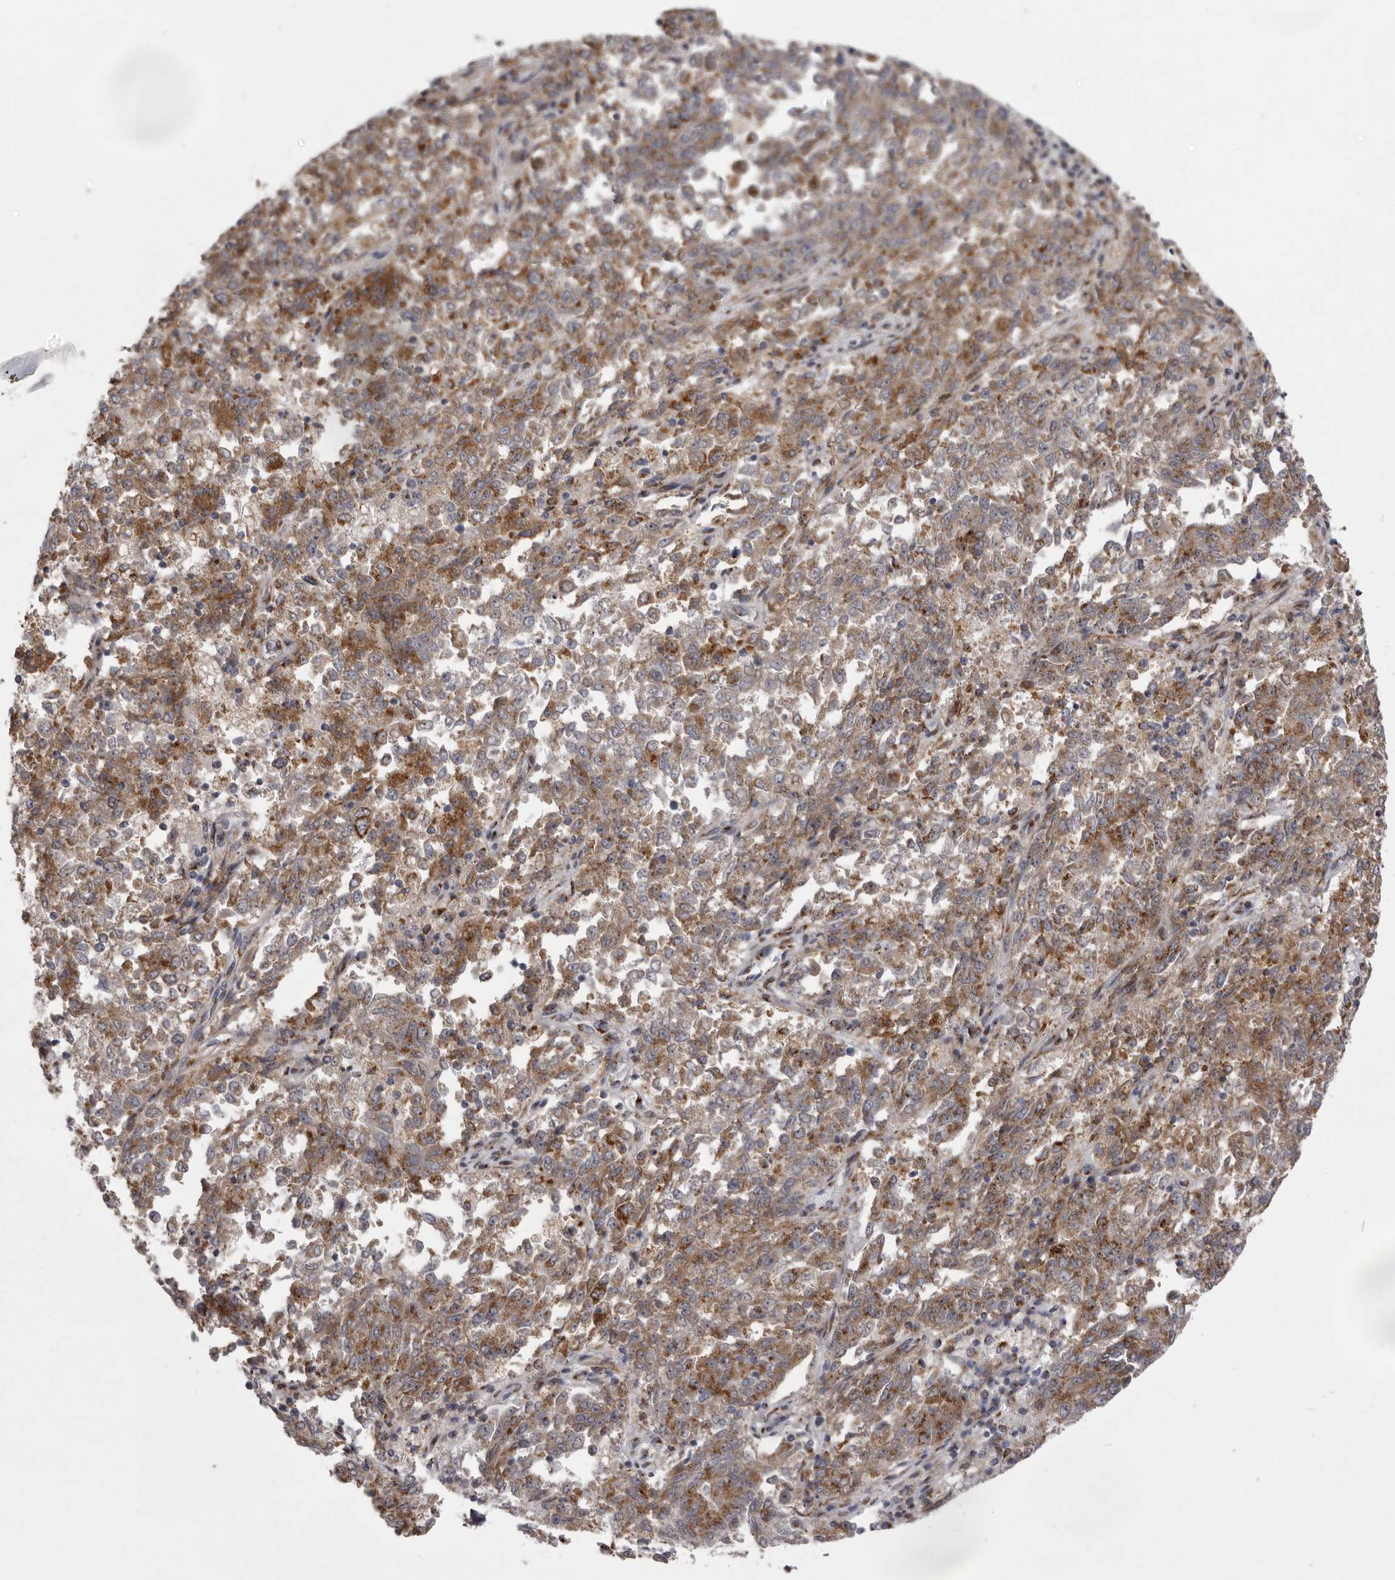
{"staining": {"intensity": "moderate", "quantity": ">75%", "location": "cytoplasmic/membranous"}, "tissue": "endometrial cancer", "cell_type": "Tumor cells", "image_type": "cancer", "snomed": [{"axis": "morphology", "description": "Adenocarcinoma, NOS"}, {"axis": "topography", "description": "Endometrium"}], "caption": "High-magnification brightfield microscopy of endometrial adenocarcinoma stained with DAB (brown) and counterstained with hematoxylin (blue). tumor cells exhibit moderate cytoplasmic/membranous expression is seen in about>75% of cells. The staining is performed using DAB (3,3'-diaminobenzidine) brown chromogen to label protein expression. The nuclei are counter-stained blue using hematoxylin.", "gene": "WDR47", "patient": {"sex": "female", "age": 80}}